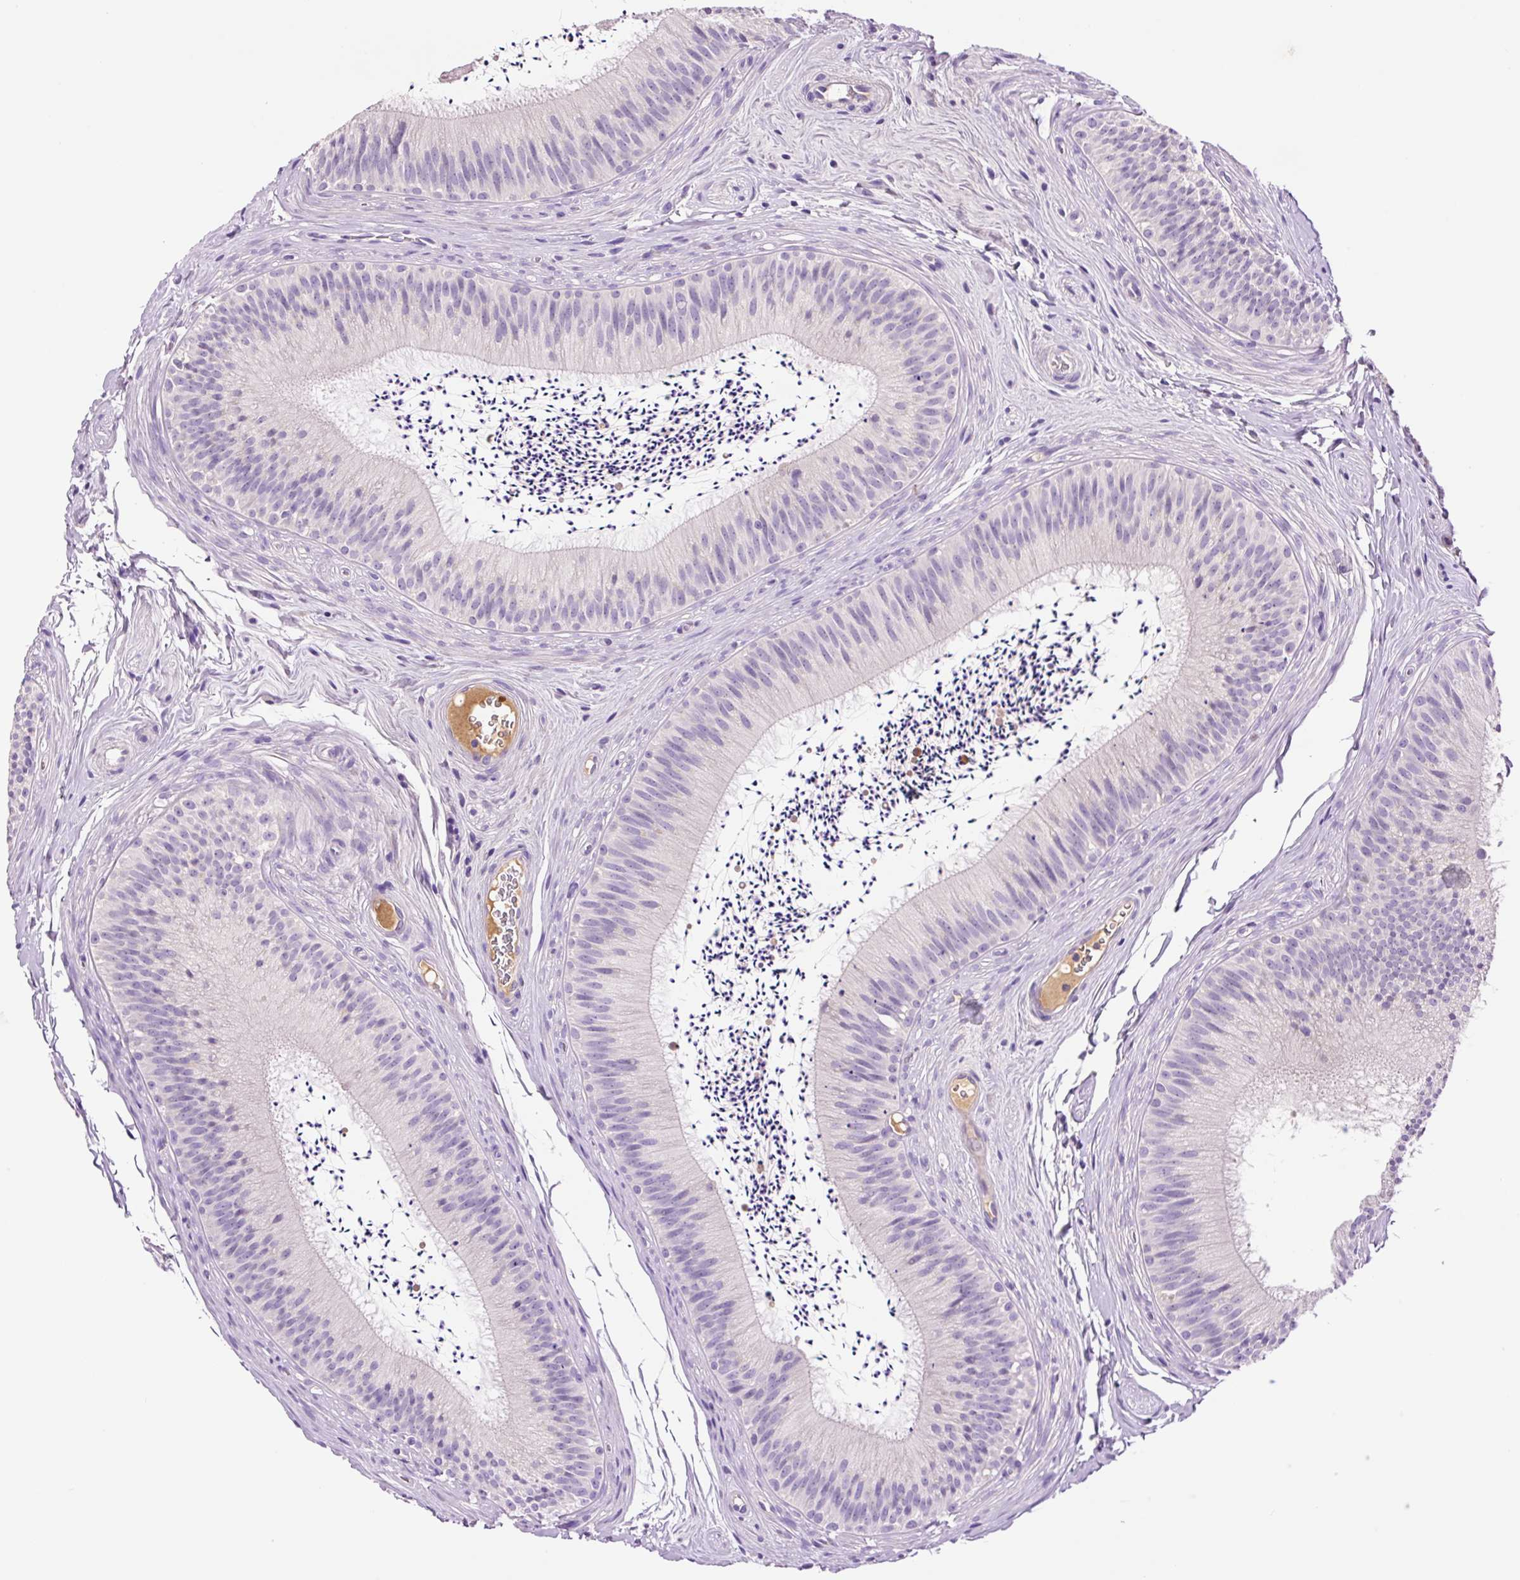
{"staining": {"intensity": "negative", "quantity": "none", "location": "none"}, "tissue": "epididymis", "cell_type": "Glandular cells", "image_type": "normal", "snomed": [{"axis": "morphology", "description": "Normal tissue, NOS"}, {"axis": "topography", "description": "Epididymis"}], "caption": "This micrograph is of benign epididymis stained with immunohistochemistry to label a protein in brown with the nuclei are counter-stained blue. There is no expression in glandular cells. The staining was performed using DAB to visualize the protein expression in brown, while the nuclei were stained in blue with hematoxylin (Magnification: 20x).", "gene": "DPPA4", "patient": {"sex": "male", "age": 24}}